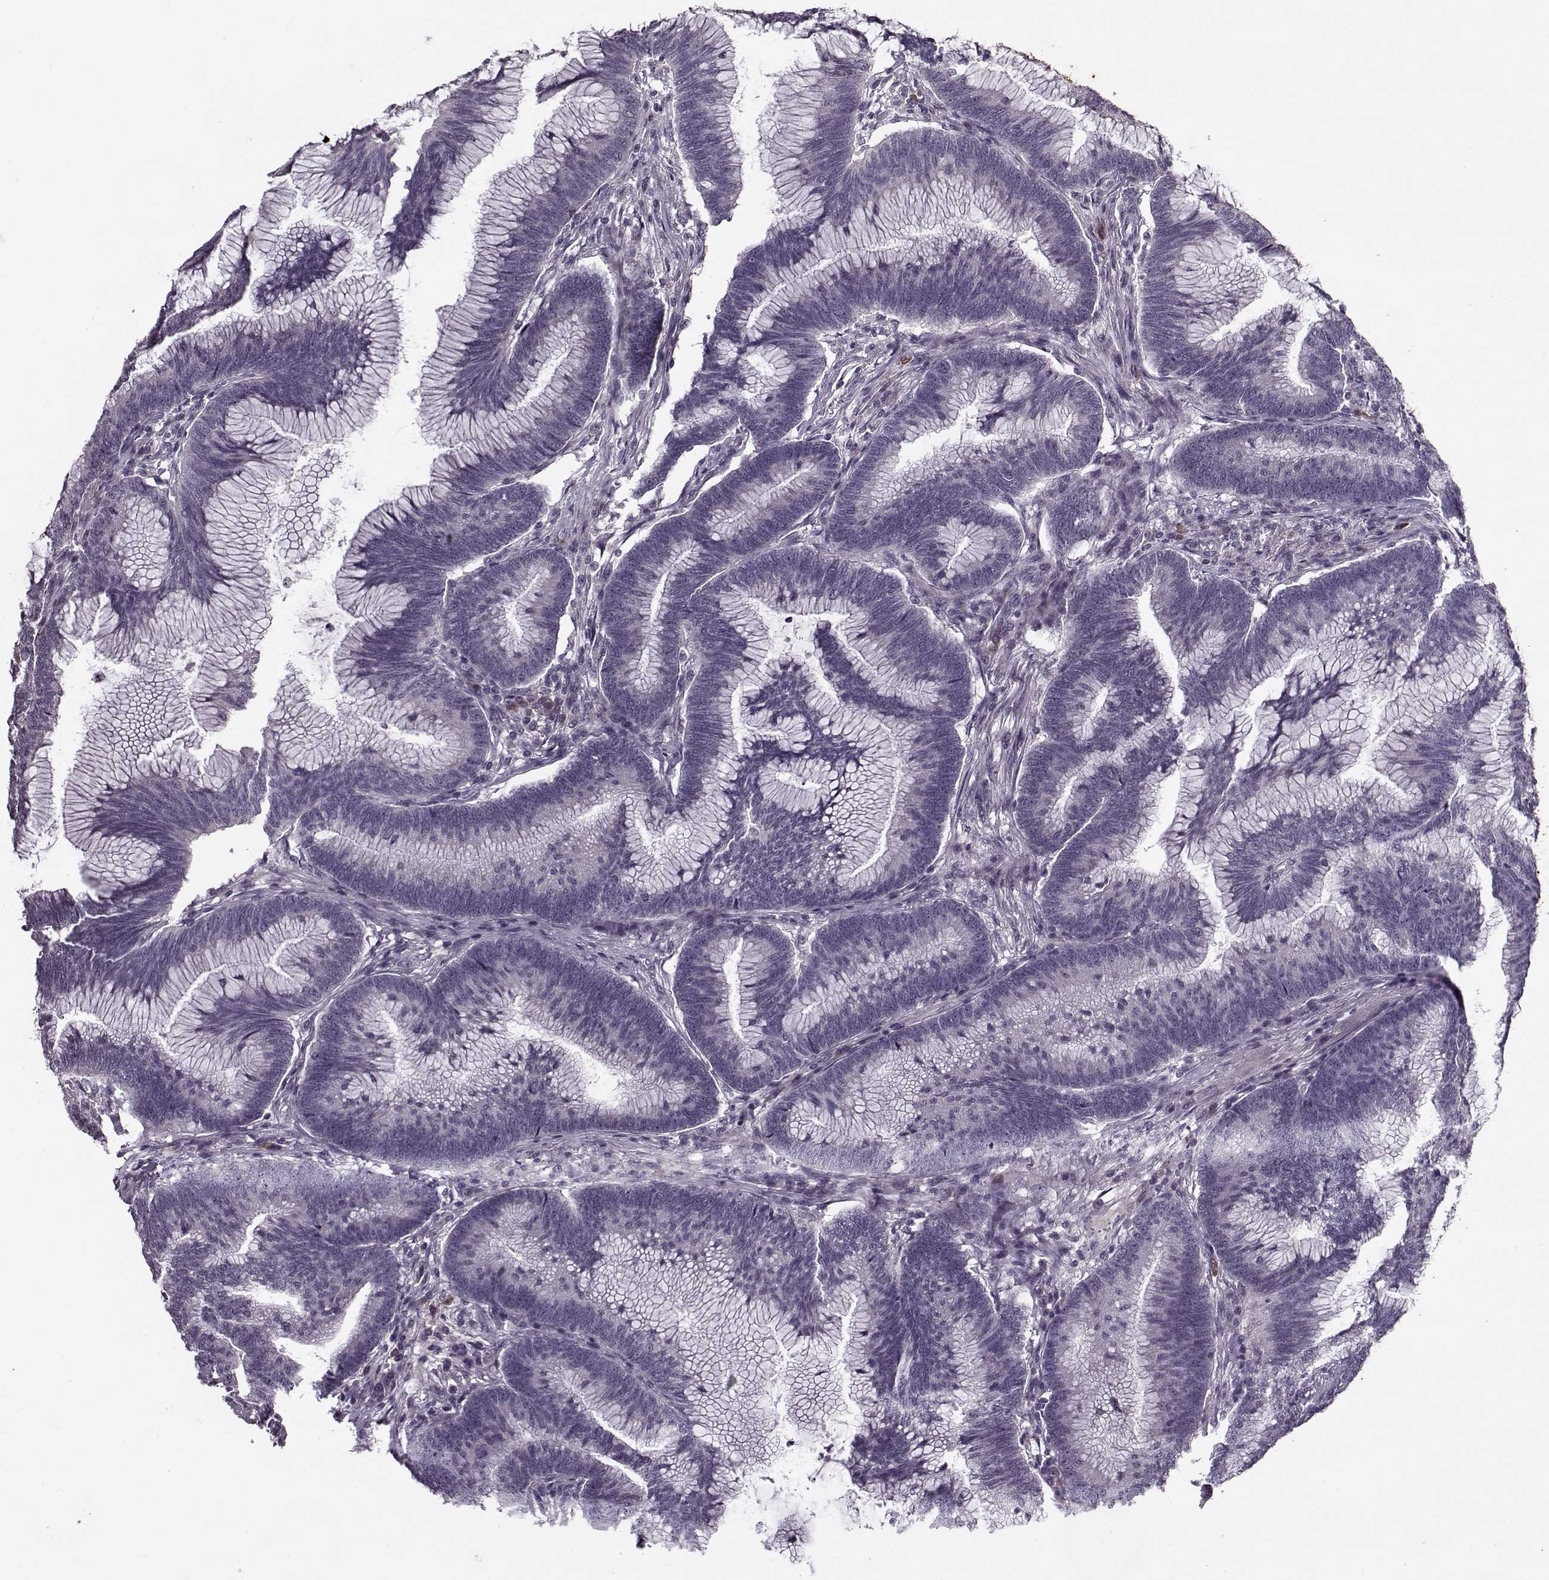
{"staining": {"intensity": "negative", "quantity": "none", "location": "none"}, "tissue": "colorectal cancer", "cell_type": "Tumor cells", "image_type": "cancer", "snomed": [{"axis": "morphology", "description": "Adenocarcinoma, NOS"}, {"axis": "topography", "description": "Colon"}], "caption": "IHC micrograph of neoplastic tissue: human colorectal cancer (adenocarcinoma) stained with DAB exhibits no significant protein expression in tumor cells.", "gene": "KRT9", "patient": {"sex": "female", "age": 78}}